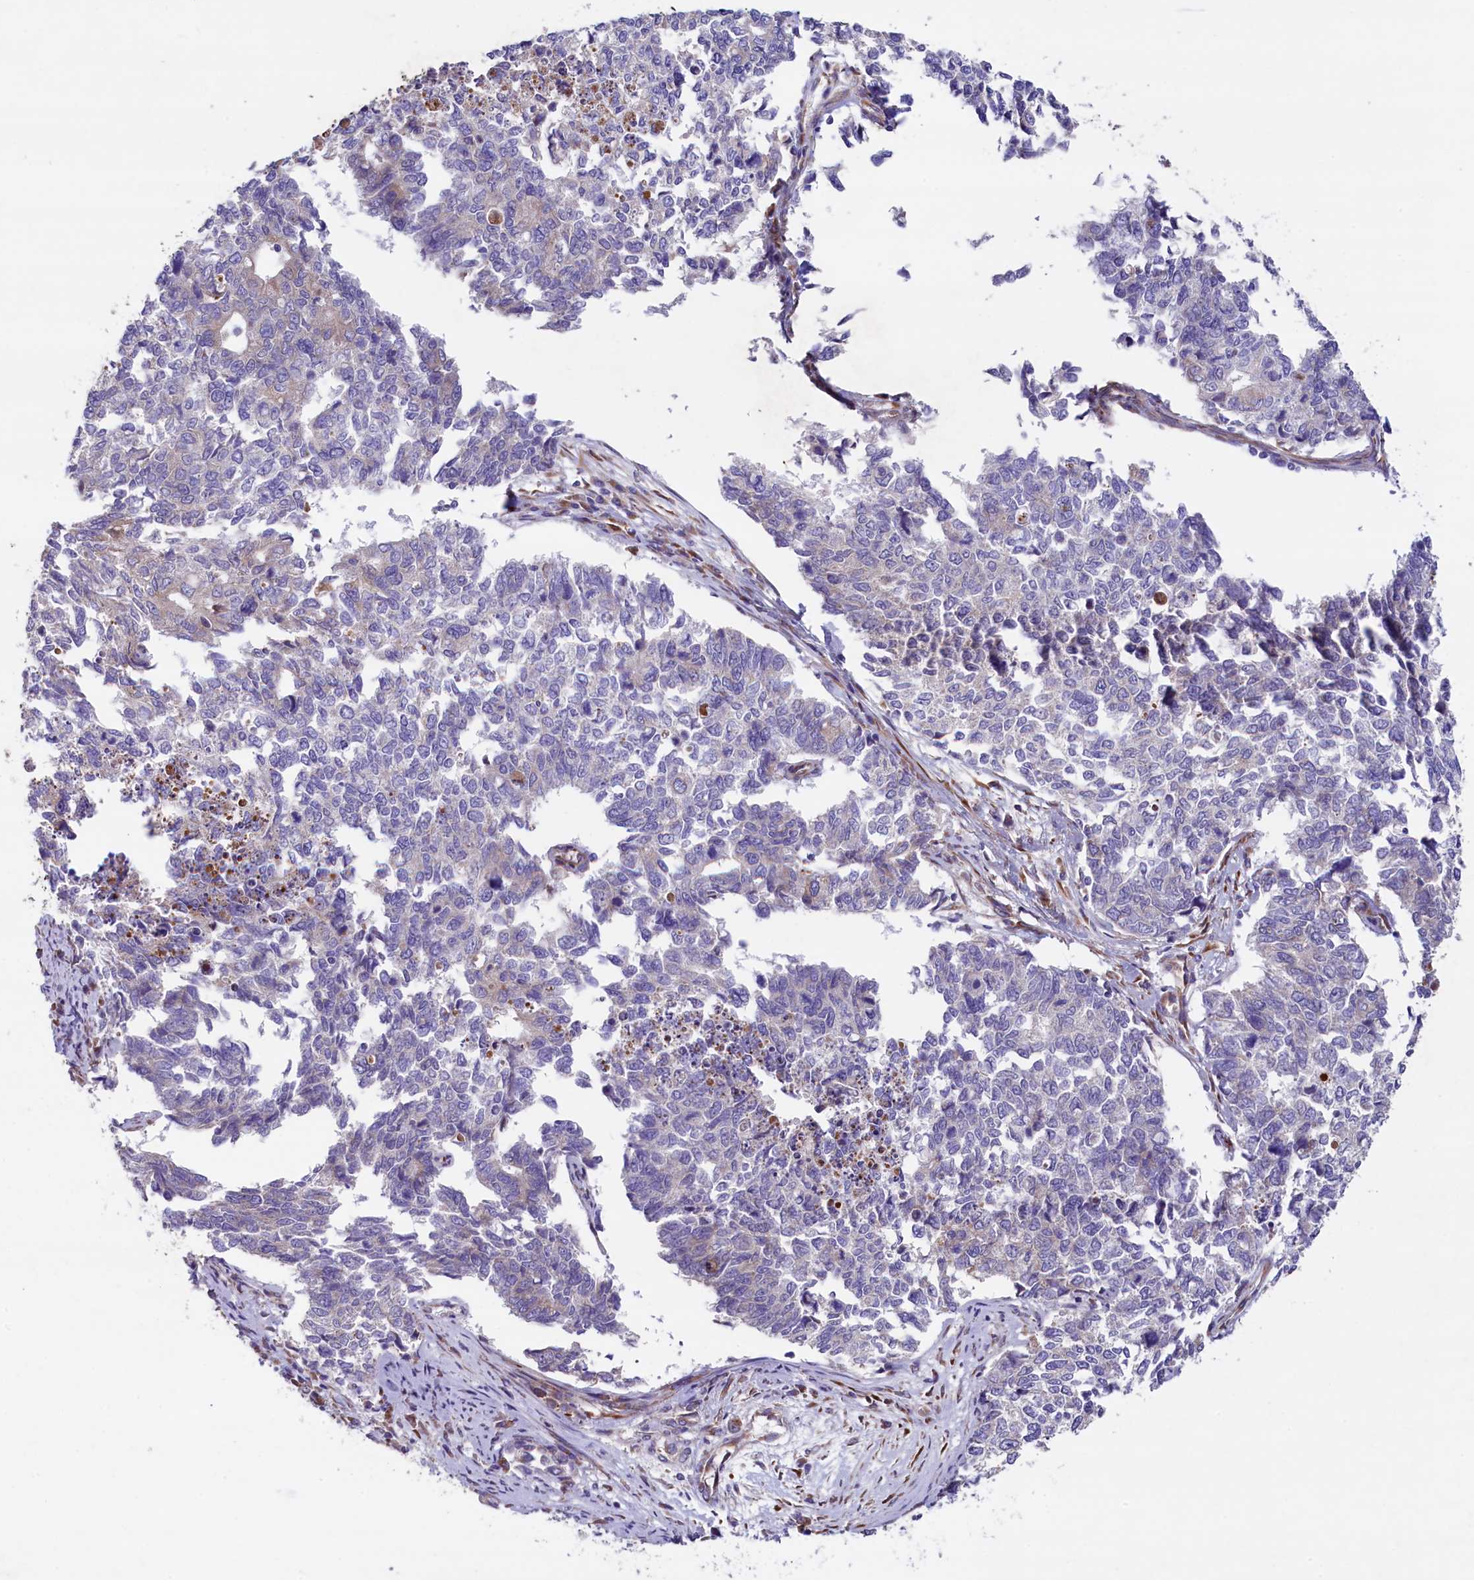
{"staining": {"intensity": "negative", "quantity": "none", "location": "none"}, "tissue": "cervical cancer", "cell_type": "Tumor cells", "image_type": "cancer", "snomed": [{"axis": "morphology", "description": "Squamous cell carcinoma, NOS"}, {"axis": "topography", "description": "Cervix"}], "caption": "A histopathology image of human cervical cancer is negative for staining in tumor cells.", "gene": "GPR108", "patient": {"sex": "female", "age": 63}}